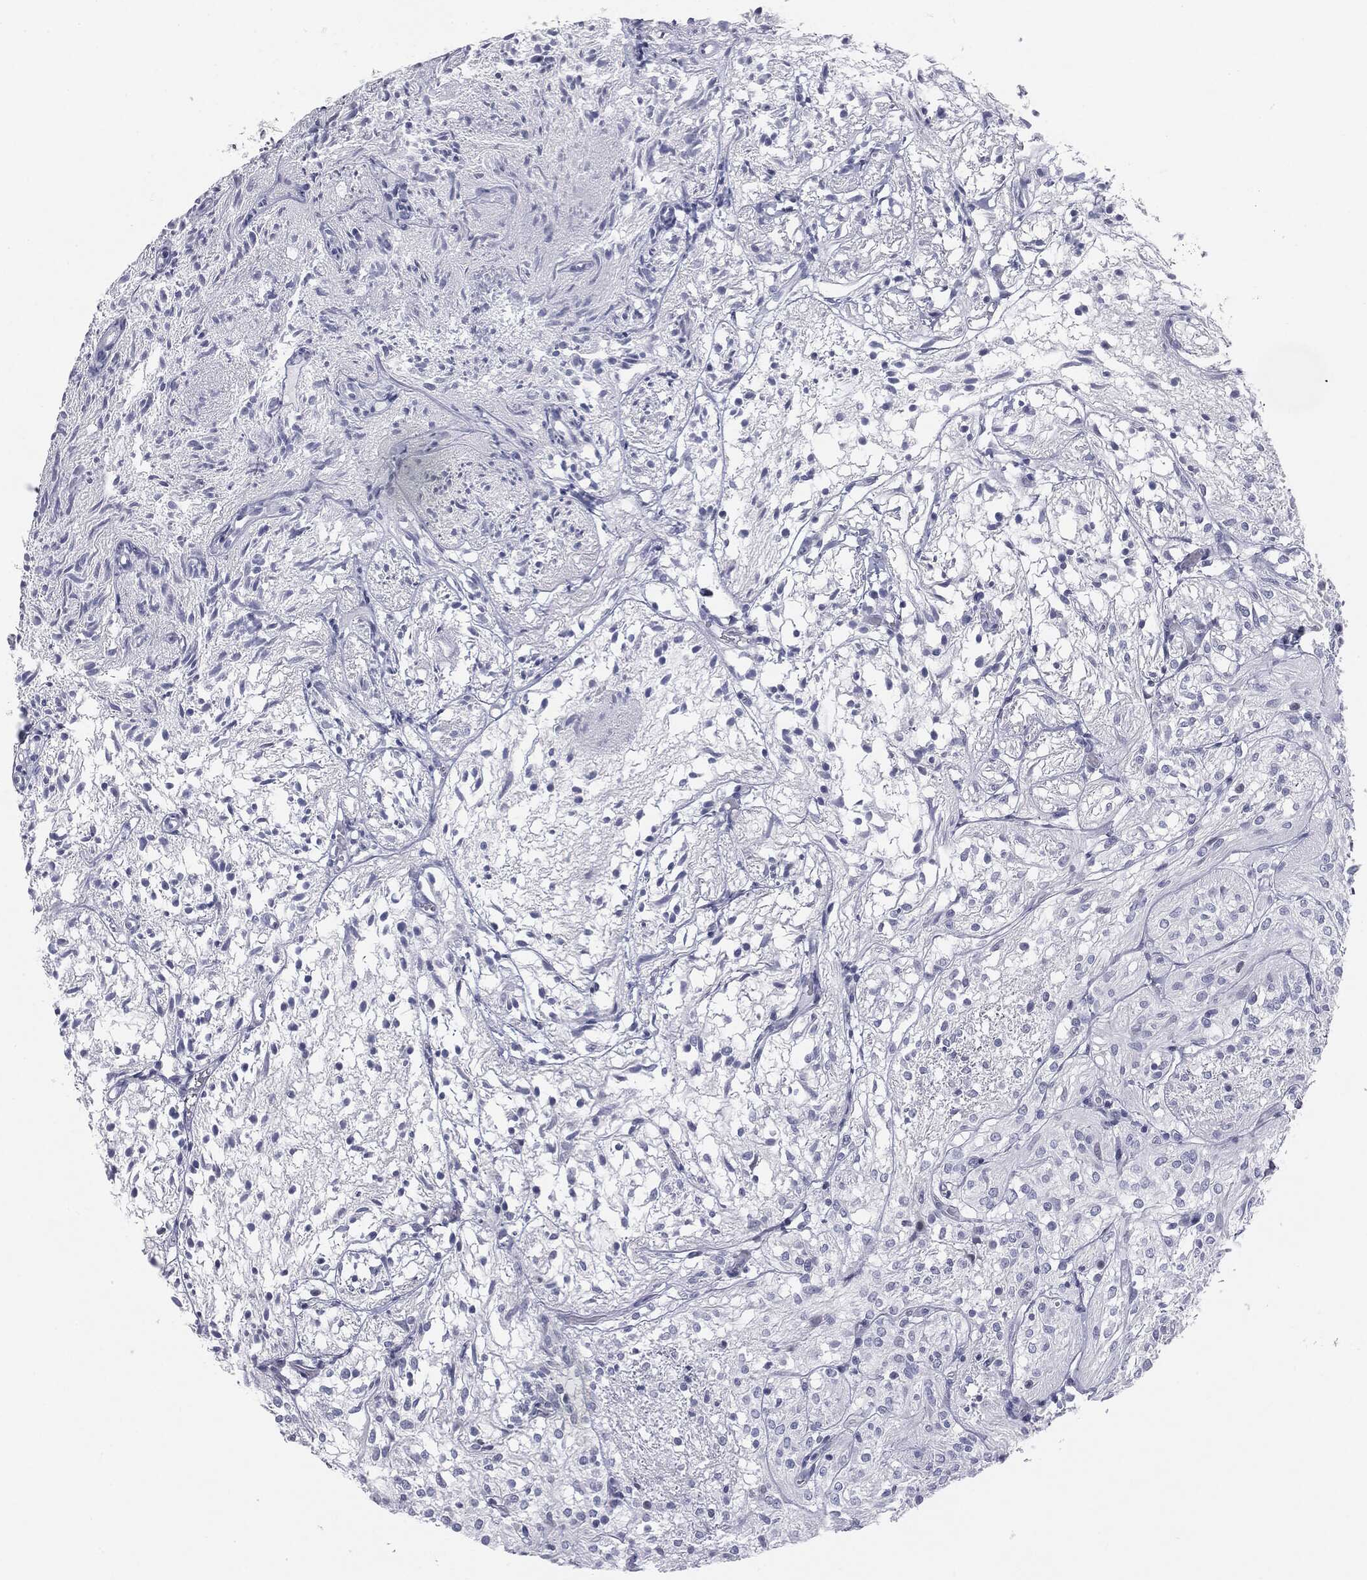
{"staining": {"intensity": "negative", "quantity": "none", "location": "none"}, "tissue": "glioma", "cell_type": "Tumor cells", "image_type": "cancer", "snomed": [{"axis": "morphology", "description": "Glioma, malignant, Low grade"}, {"axis": "topography", "description": "Brain"}], "caption": "Immunohistochemical staining of human malignant glioma (low-grade) demonstrates no significant positivity in tumor cells.", "gene": "TPO", "patient": {"sex": "male", "age": 3}}